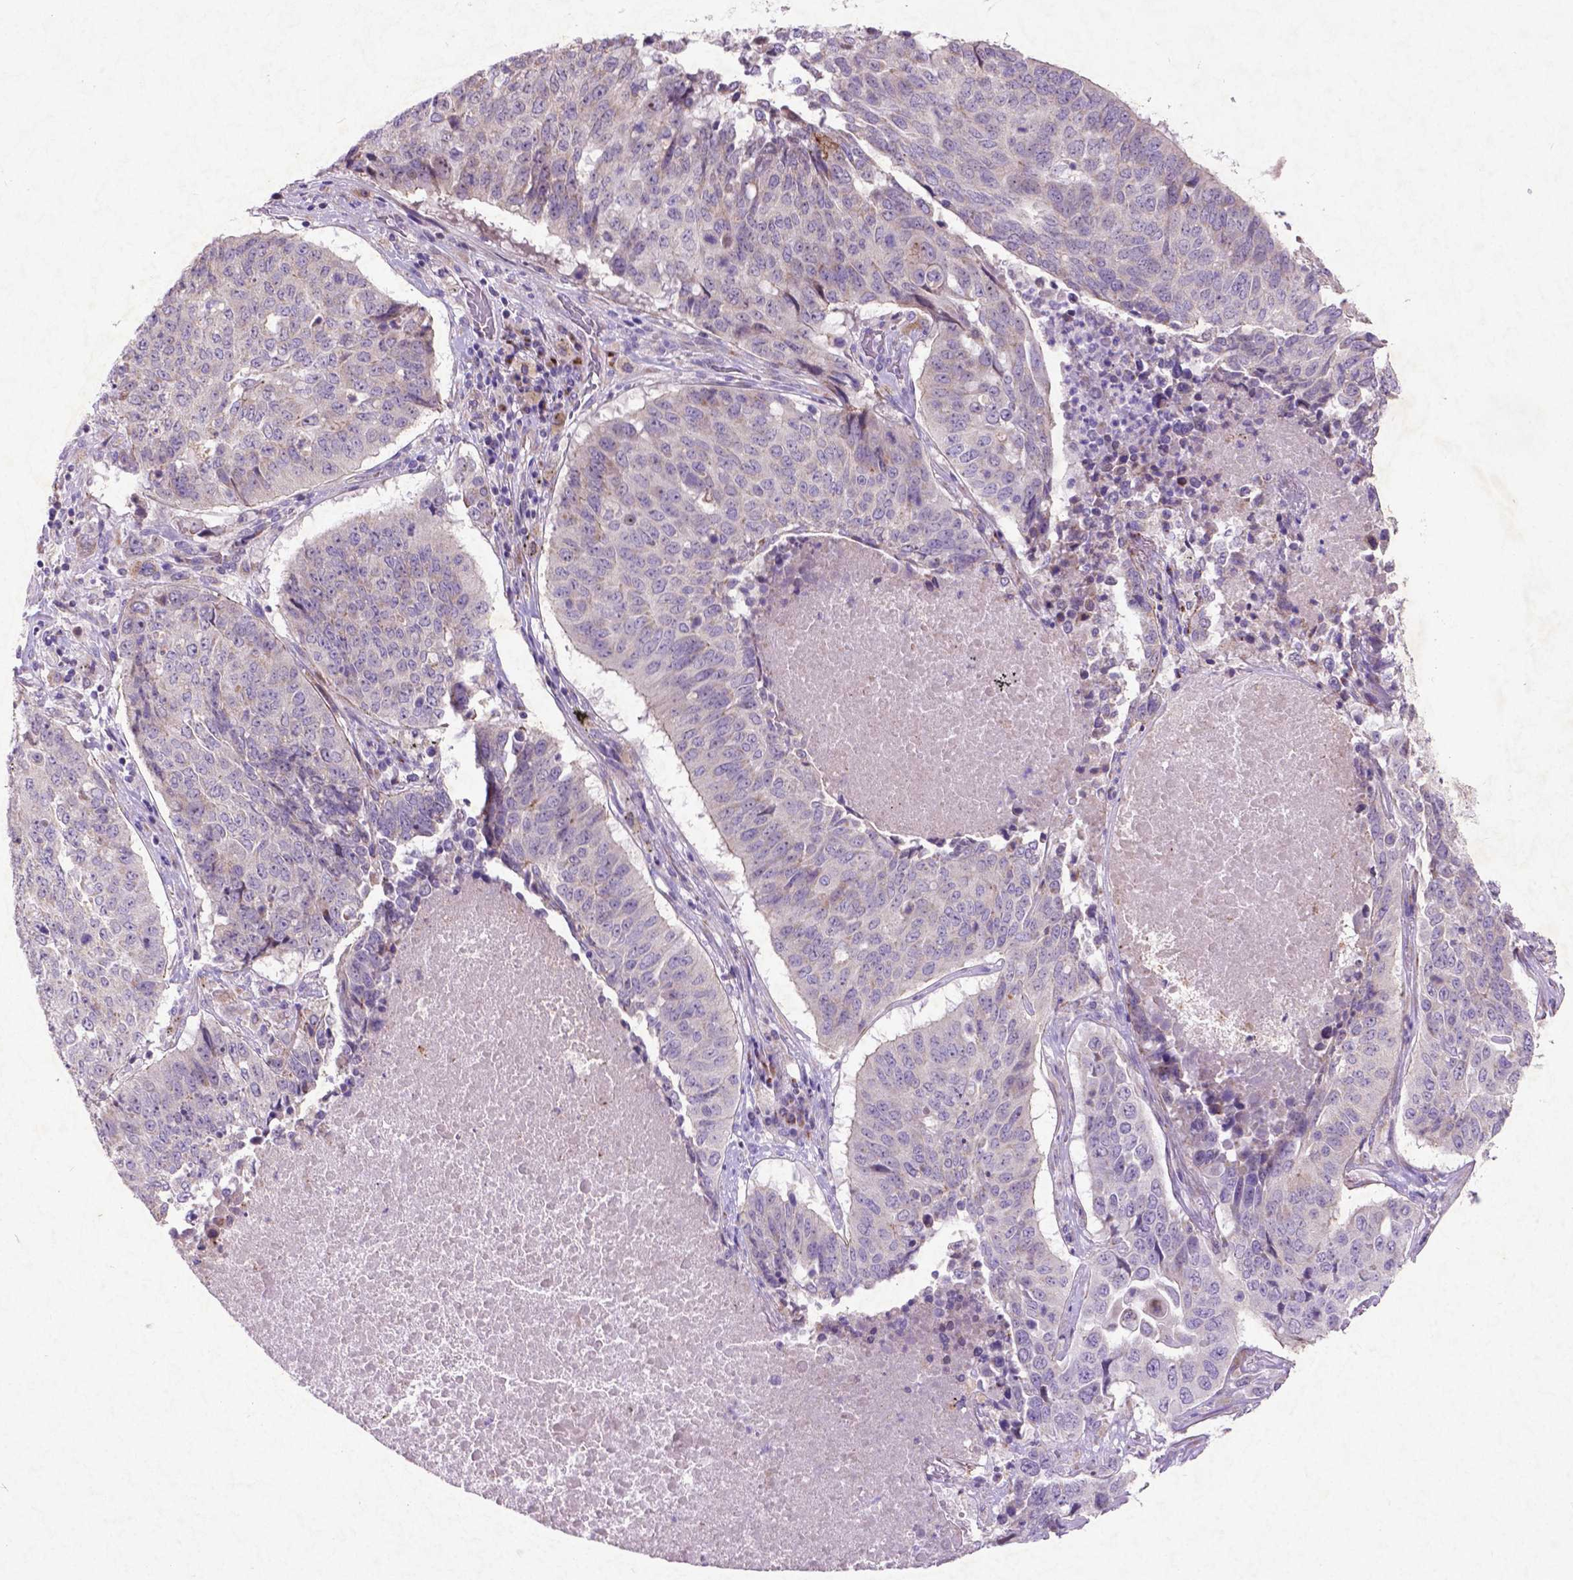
{"staining": {"intensity": "negative", "quantity": "none", "location": "none"}, "tissue": "lung cancer", "cell_type": "Tumor cells", "image_type": "cancer", "snomed": [{"axis": "morphology", "description": "Normal tissue, NOS"}, {"axis": "morphology", "description": "Squamous cell carcinoma, NOS"}, {"axis": "topography", "description": "Bronchus"}, {"axis": "topography", "description": "Lung"}], "caption": "High power microscopy image of an immunohistochemistry photomicrograph of lung cancer, revealing no significant positivity in tumor cells.", "gene": "ATG4D", "patient": {"sex": "male", "age": 64}}